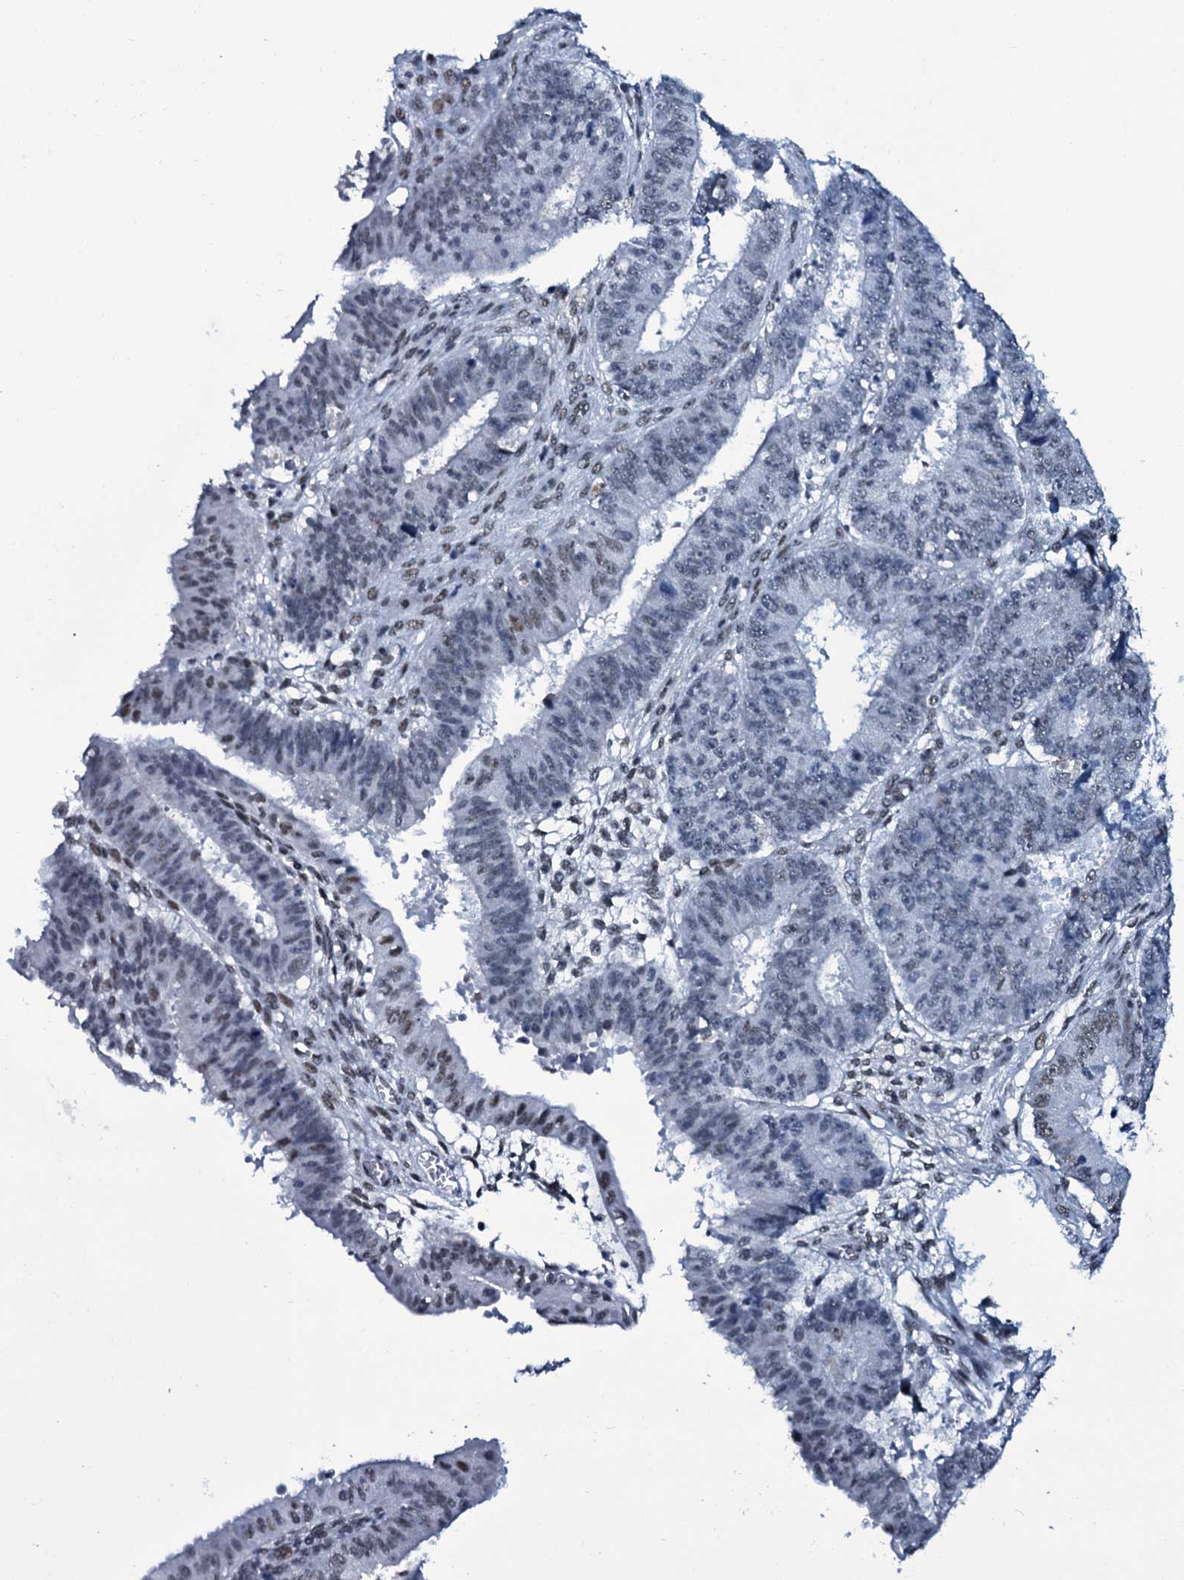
{"staining": {"intensity": "weak", "quantity": "<25%", "location": "nuclear"}, "tissue": "ovarian cancer", "cell_type": "Tumor cells", "image_type": "cancer", "snomed": [{"axis": "morphology", "description": "Carcinoma, endometroid"}, {"axis": "topography", "description": "Appendix"}, {"axis": "topography", "description": "Ovary"}], "caption": "Protein analysis of ovarian endometroid carcinoma shows no significant staining in tumor cells. Brightfield microscopy of IHC stained with DAB (3,3'-diaminobenzidine) (brown) and hematoxylin (blue), captured at high magnification.", "gene": "ZMIZ2", "patient": {"sex": "female", "age": 42}}